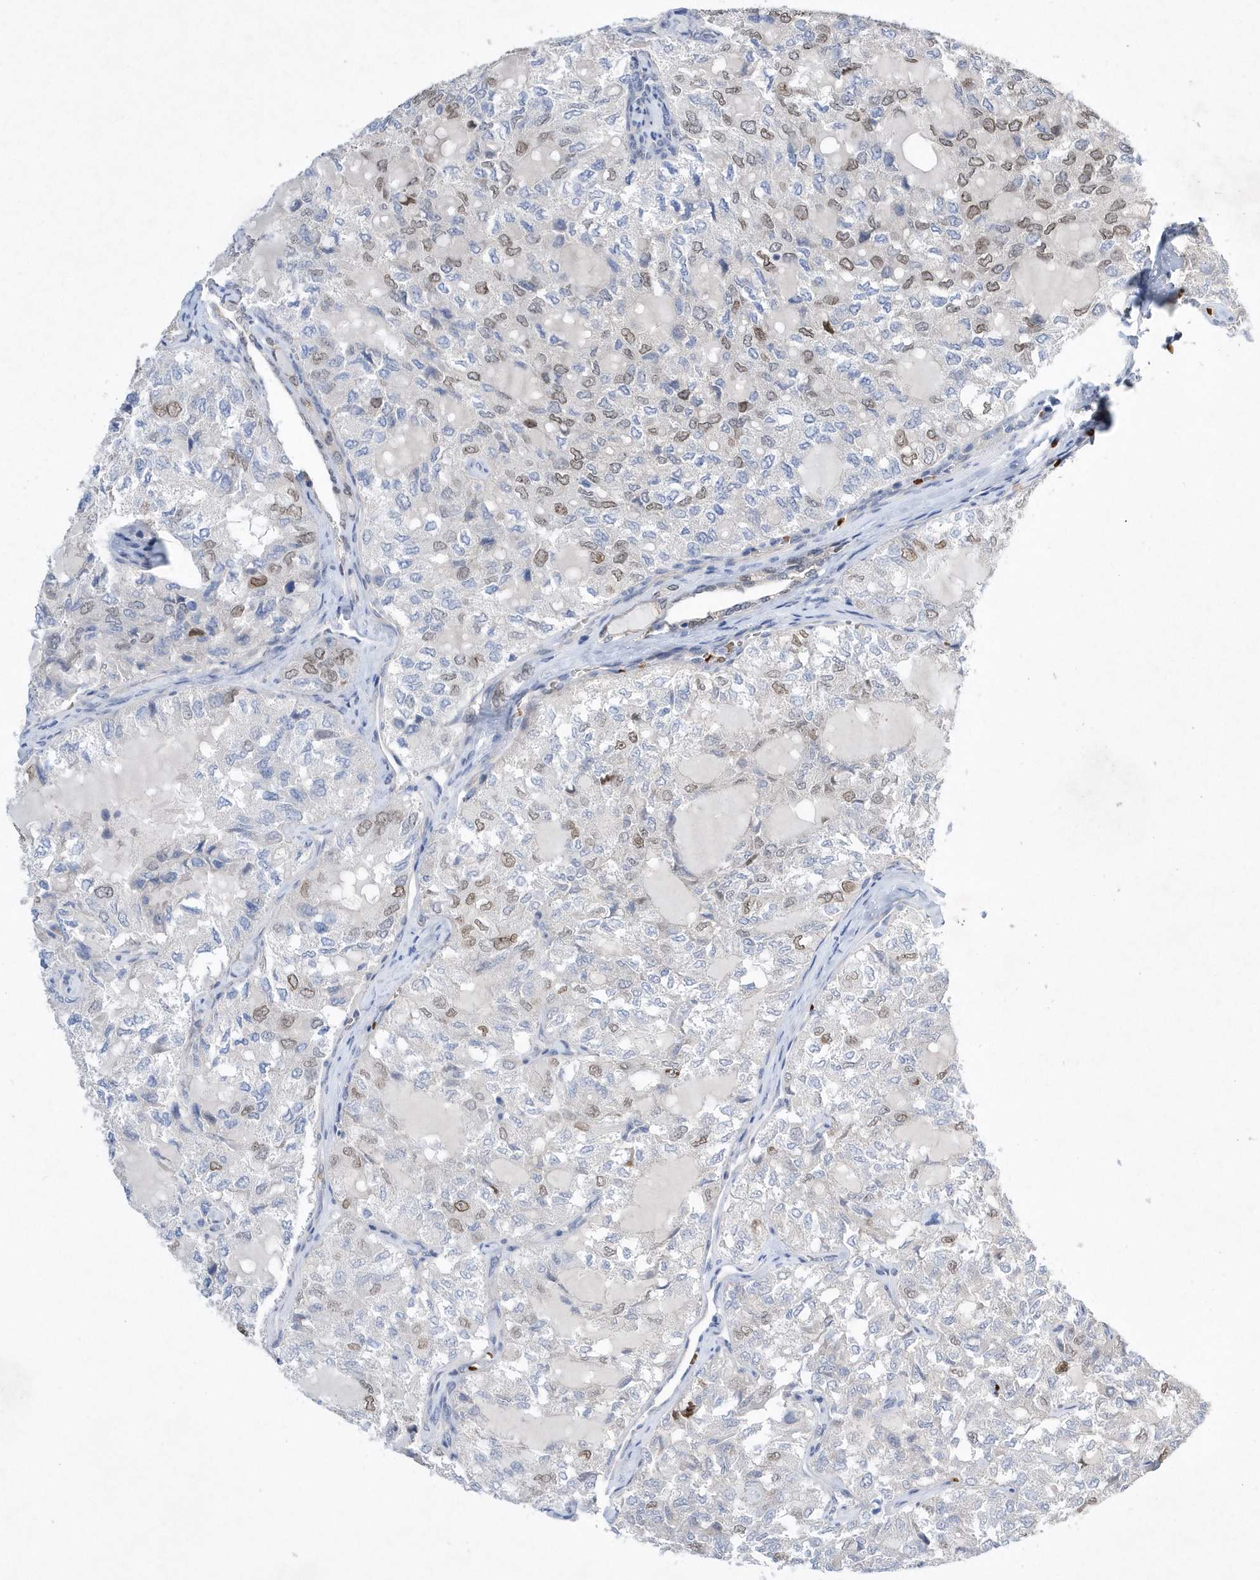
{"staining": {"intensity": "weak", "quantity": "25%-75%", "location": "nuclear"}, "tissue": "thyroid cancer", "cell_type": "Tumor cells", "image_type": "cancer", "snomed": [{"axis": "morphology", "description": "Follicular adenoma carcinoma, NOS"}, {"axis": "topography", "description": "Thyroid gland"}], "caption": "Weak nuclear expression for a protein is appreciated in about 25%-75% of tumor cells of thyroid cancer (follicular adenoma carcinoma) using IHC.", "gene": "ZNF875", "patient": {"sex": "male", "age": 75}}